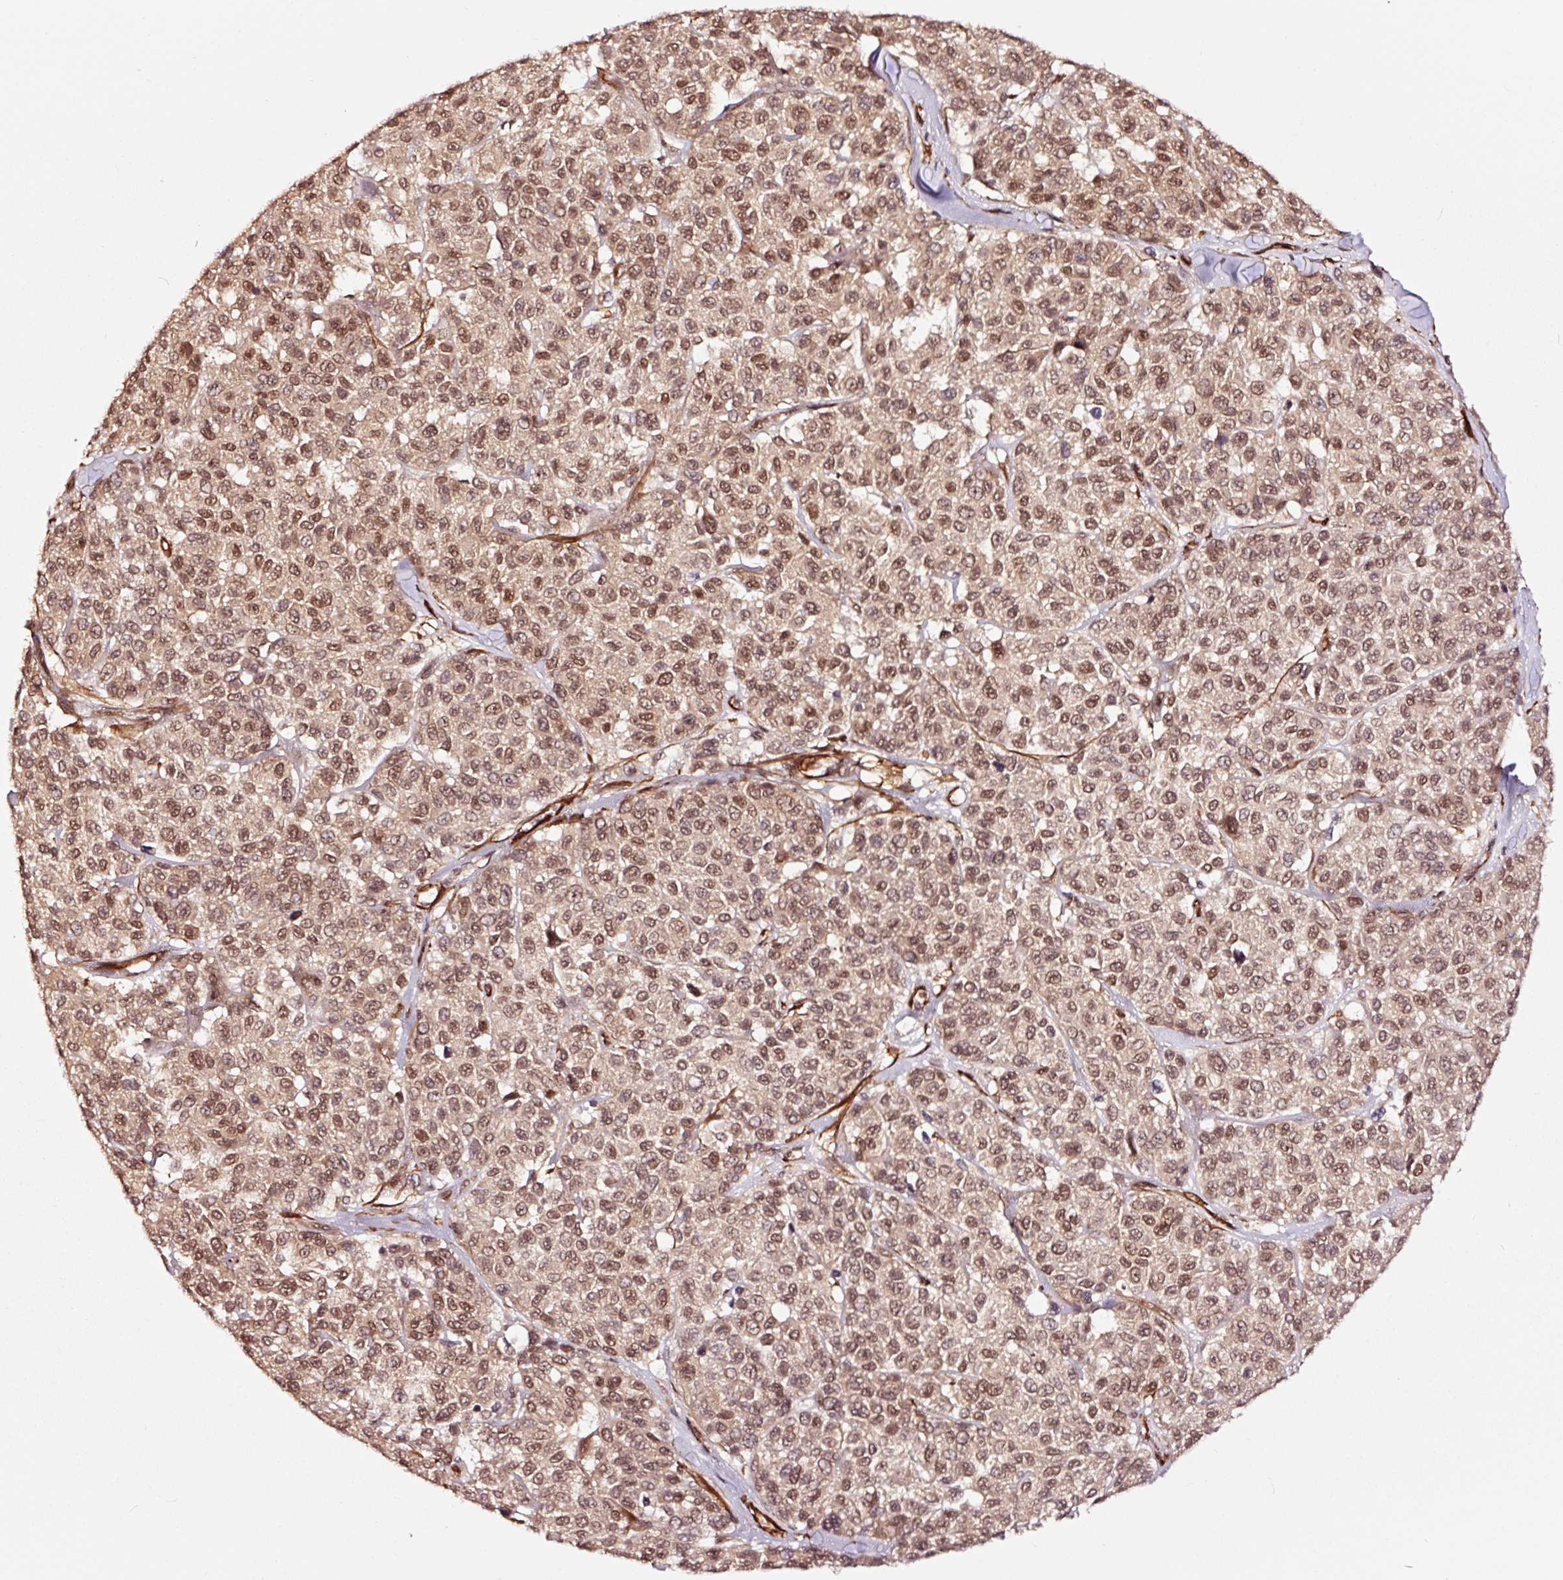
{"staining": {"intensity": "moderate", "quantity": ">75%", "location": "nuclear"}, "tissue": "melanoma", "cell_type": "Tumor cells", "image_type": "cancer", "snomed": [{"axis": "morphology", "description": "Malignant melanoma, NOS"}, {"axis": "topography", "description": "Skin"}], "caption": "Immunohistochemistry of human malignant melanoma shows medium levels of moderate nuclear expression in about >75% of tumor cells.", "gene": "TPM1", "patient": {"sex": "female", "age": 66}}